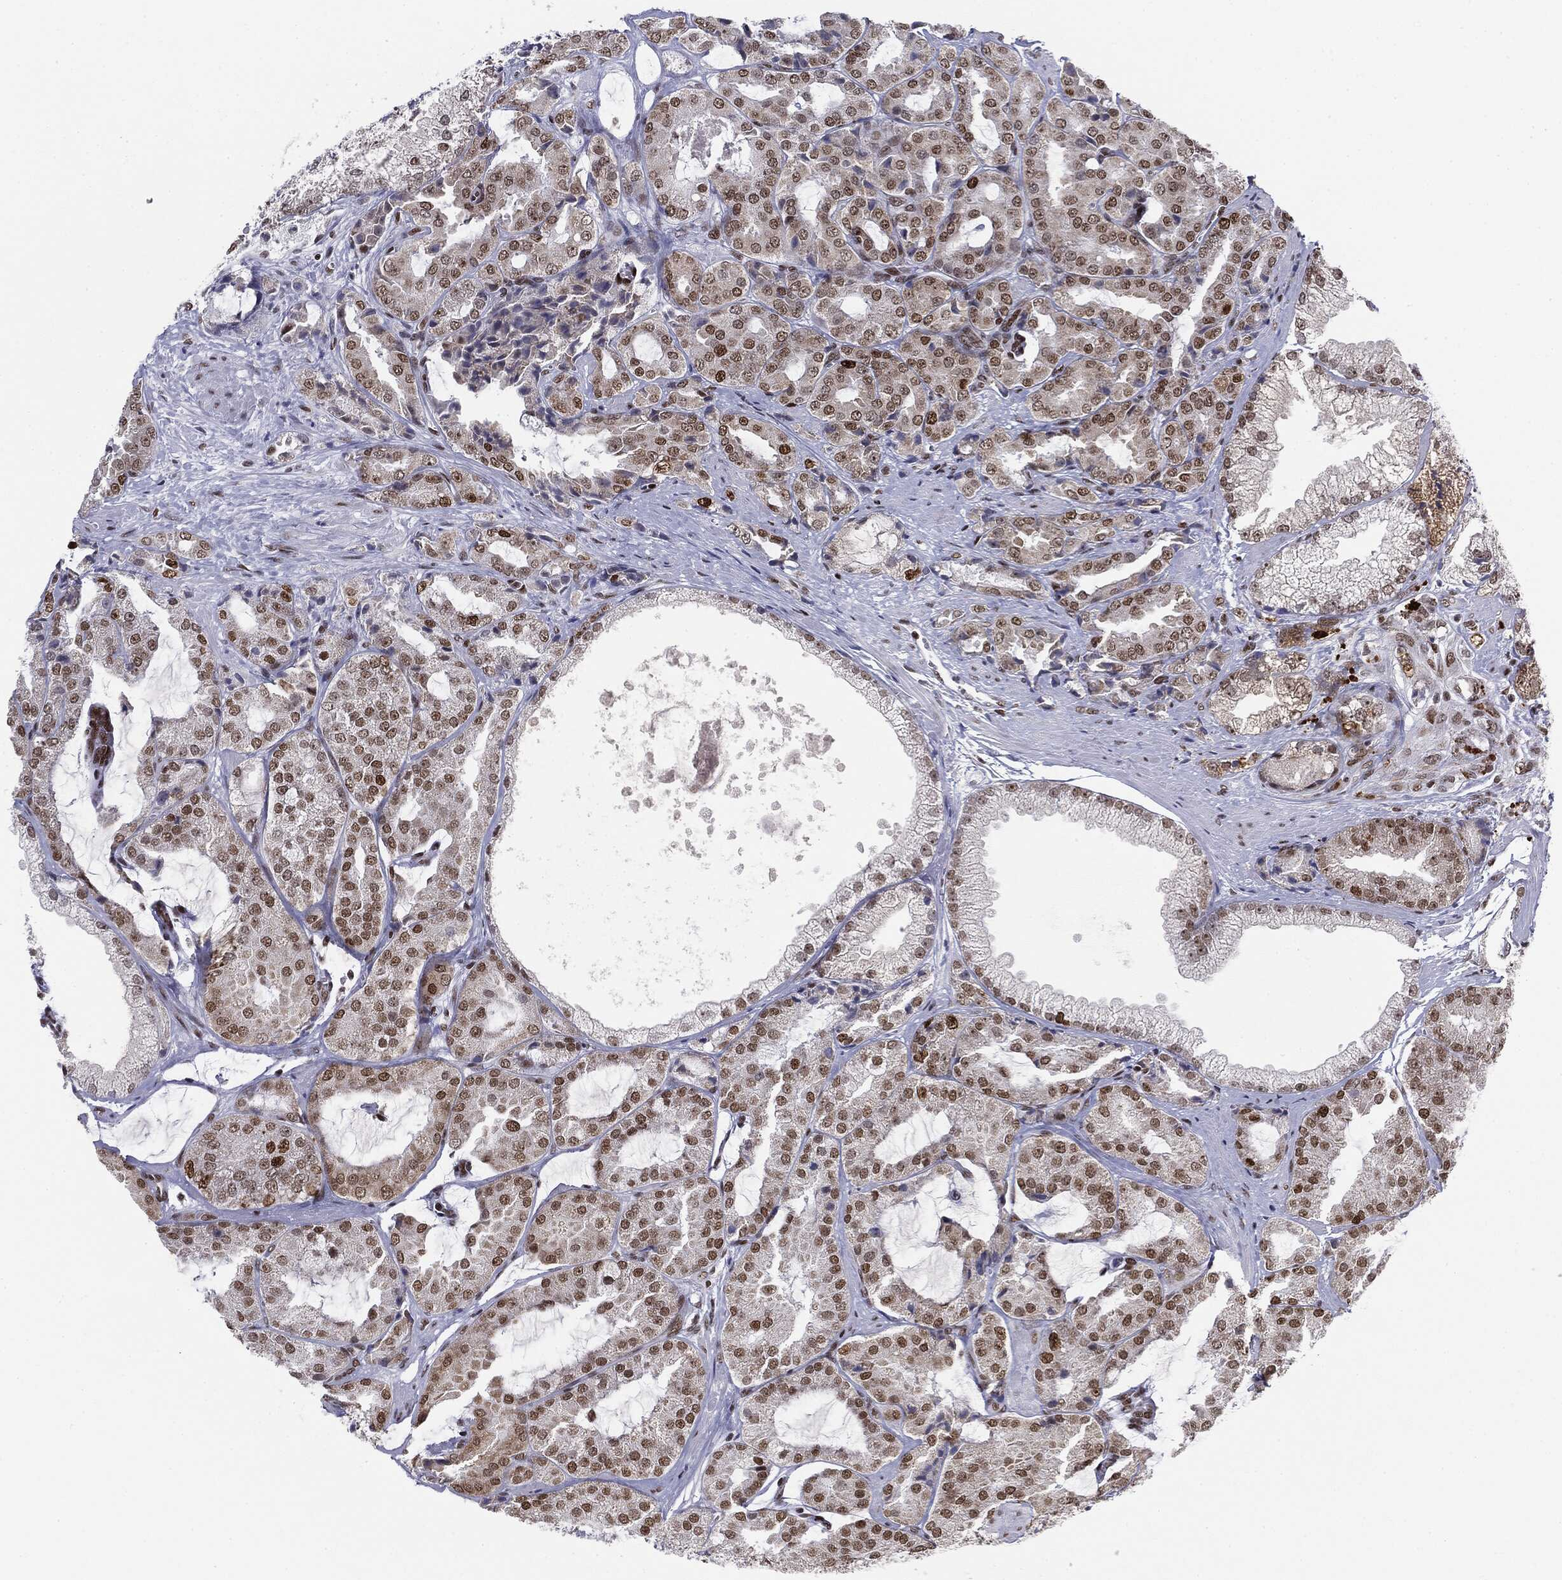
{"staining": {"intensity": "moderate", "quantity": ">75%", "location": "nuclear"}, "tissue": "prostate cancer", "cell_type": "Tumor cells", "image_type": "cancer", "snomed": [{"axis": "morphology", "description": "Adenocarcinoma, High grade"}, {"axis": "topography", "description": "Prostate"}], "caption": "This is an image of IHC staining of prostate cancer (high-grade adenocarcinoma), which shows moderate expression in the nuclear of tumor cells.", "gene": "MDC1", "patient": {"sex": "male", "age": 68}}